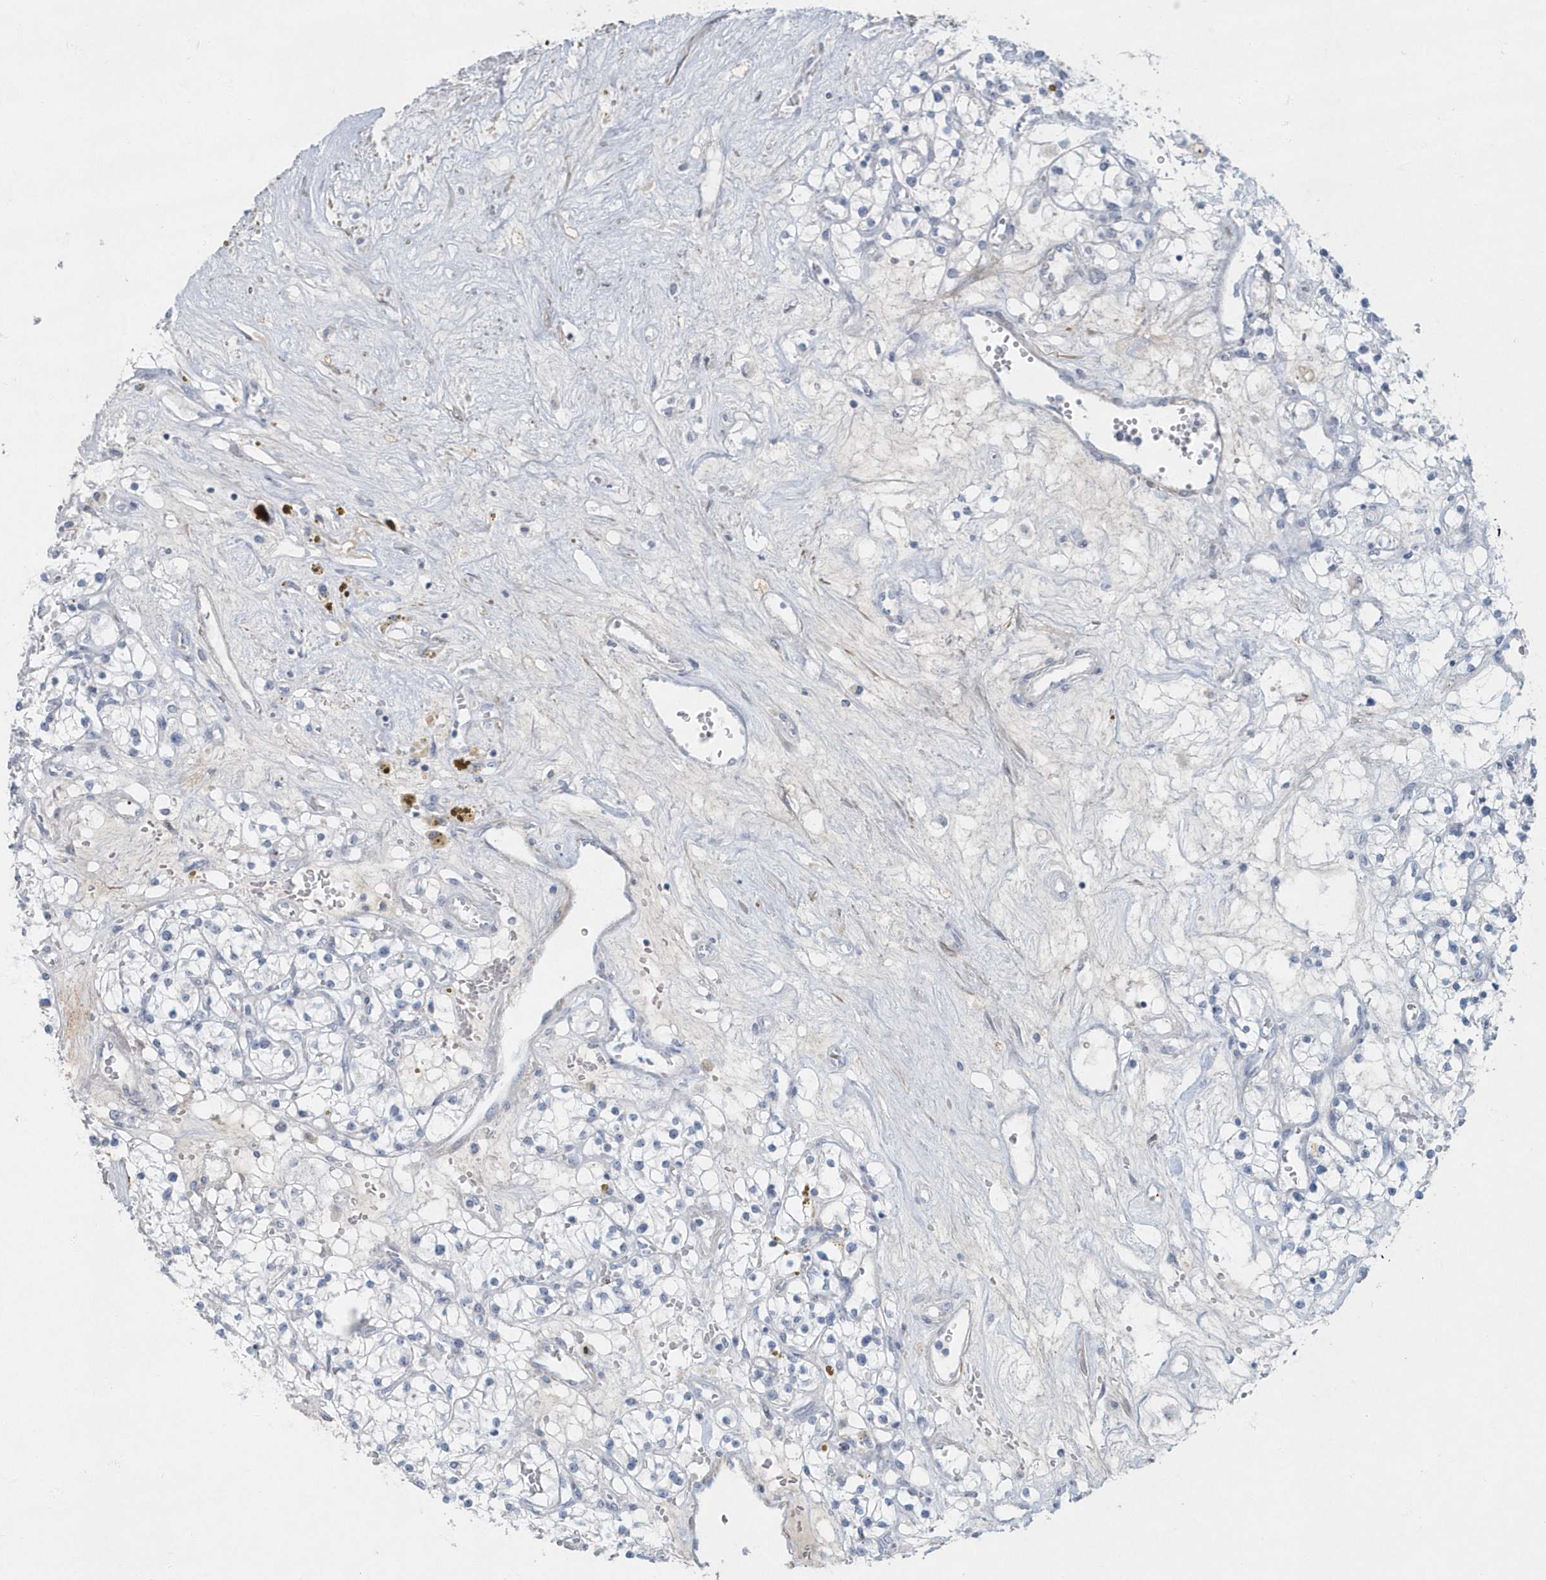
{"staining": {"intensity": "negative", "quantity": "none", "location": "none"}, "tissue": "renal cancer", "cell_type": "Tumor cells", "image_type": "cancer", "snomed": [{"axis": "morphology", "description": "Normal tissue, NOS"}, {"axis": "morphology", "description": "Adenocarcinoma, NOS"}, {"axis": "topography", "description": "Kidney"}], "caption": "The immunohistochemistry (IHC) histopathology image has no significant expression in tumor cells of renal adenocarcinoma tissue.", "gene": "MYOT", "patient": {"sex": "male", "age": 68}}